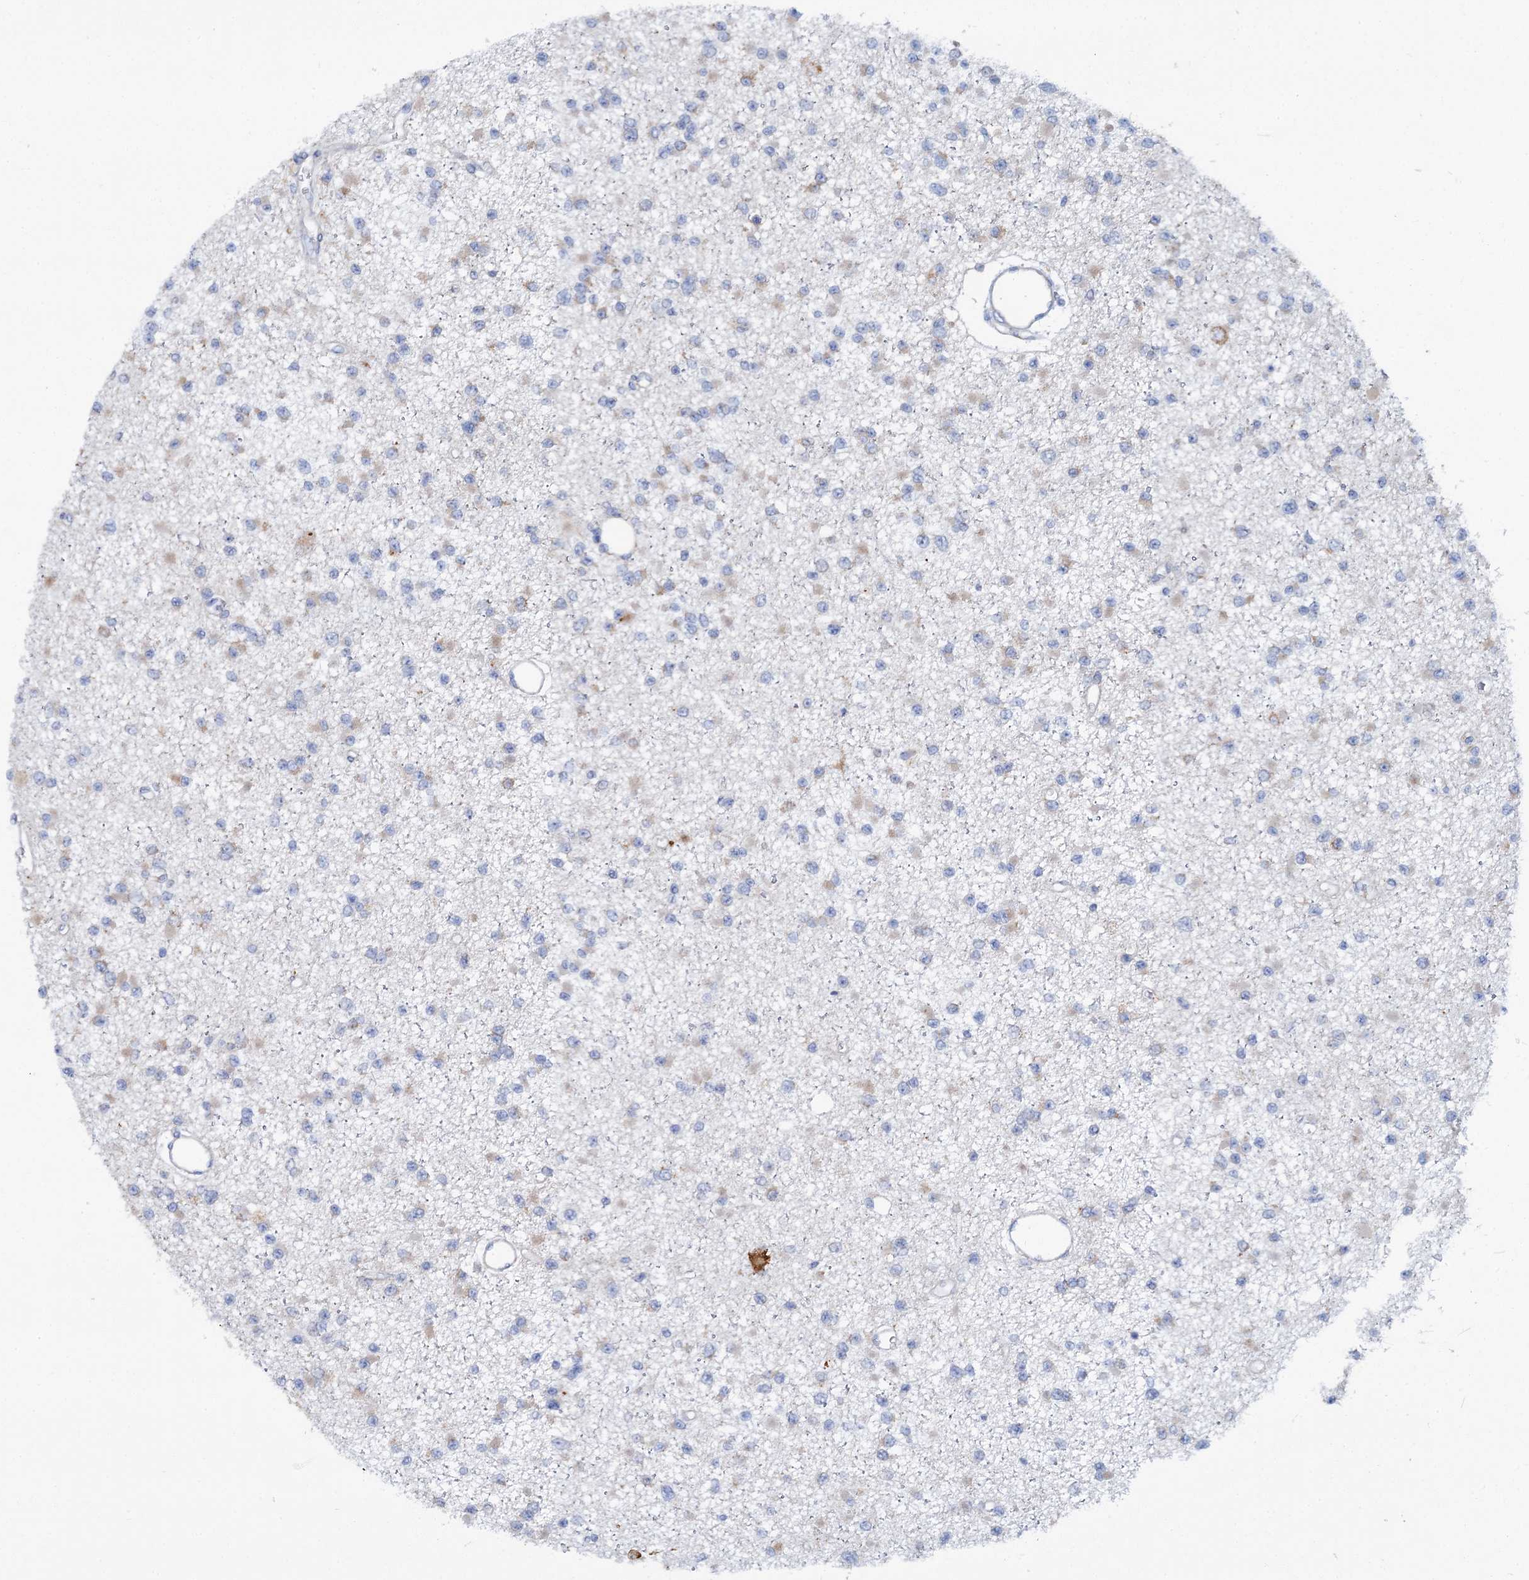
{"staining": {"intensity": "weak", "quantity": "25%-75%", "location": "cytoplasmic/membranous"}, "tissue": "glioma", "cell_type": "Tumor cells", "image_type": "cancer", "snomed": [{"axis": "morphology", "description": "Glioma, malignant, Low grade"}, {"axis": "topography", "description": "Brain"}], "caption": "An immunohistochemistry (IHC) image of neoplastic tissue is shown. Protein staining in brown labels weak cytoplasmic/membranous positivity in glioma within tumor cells.", "gene": "SHE", "patient": {"sex": "female", "age": 22}}